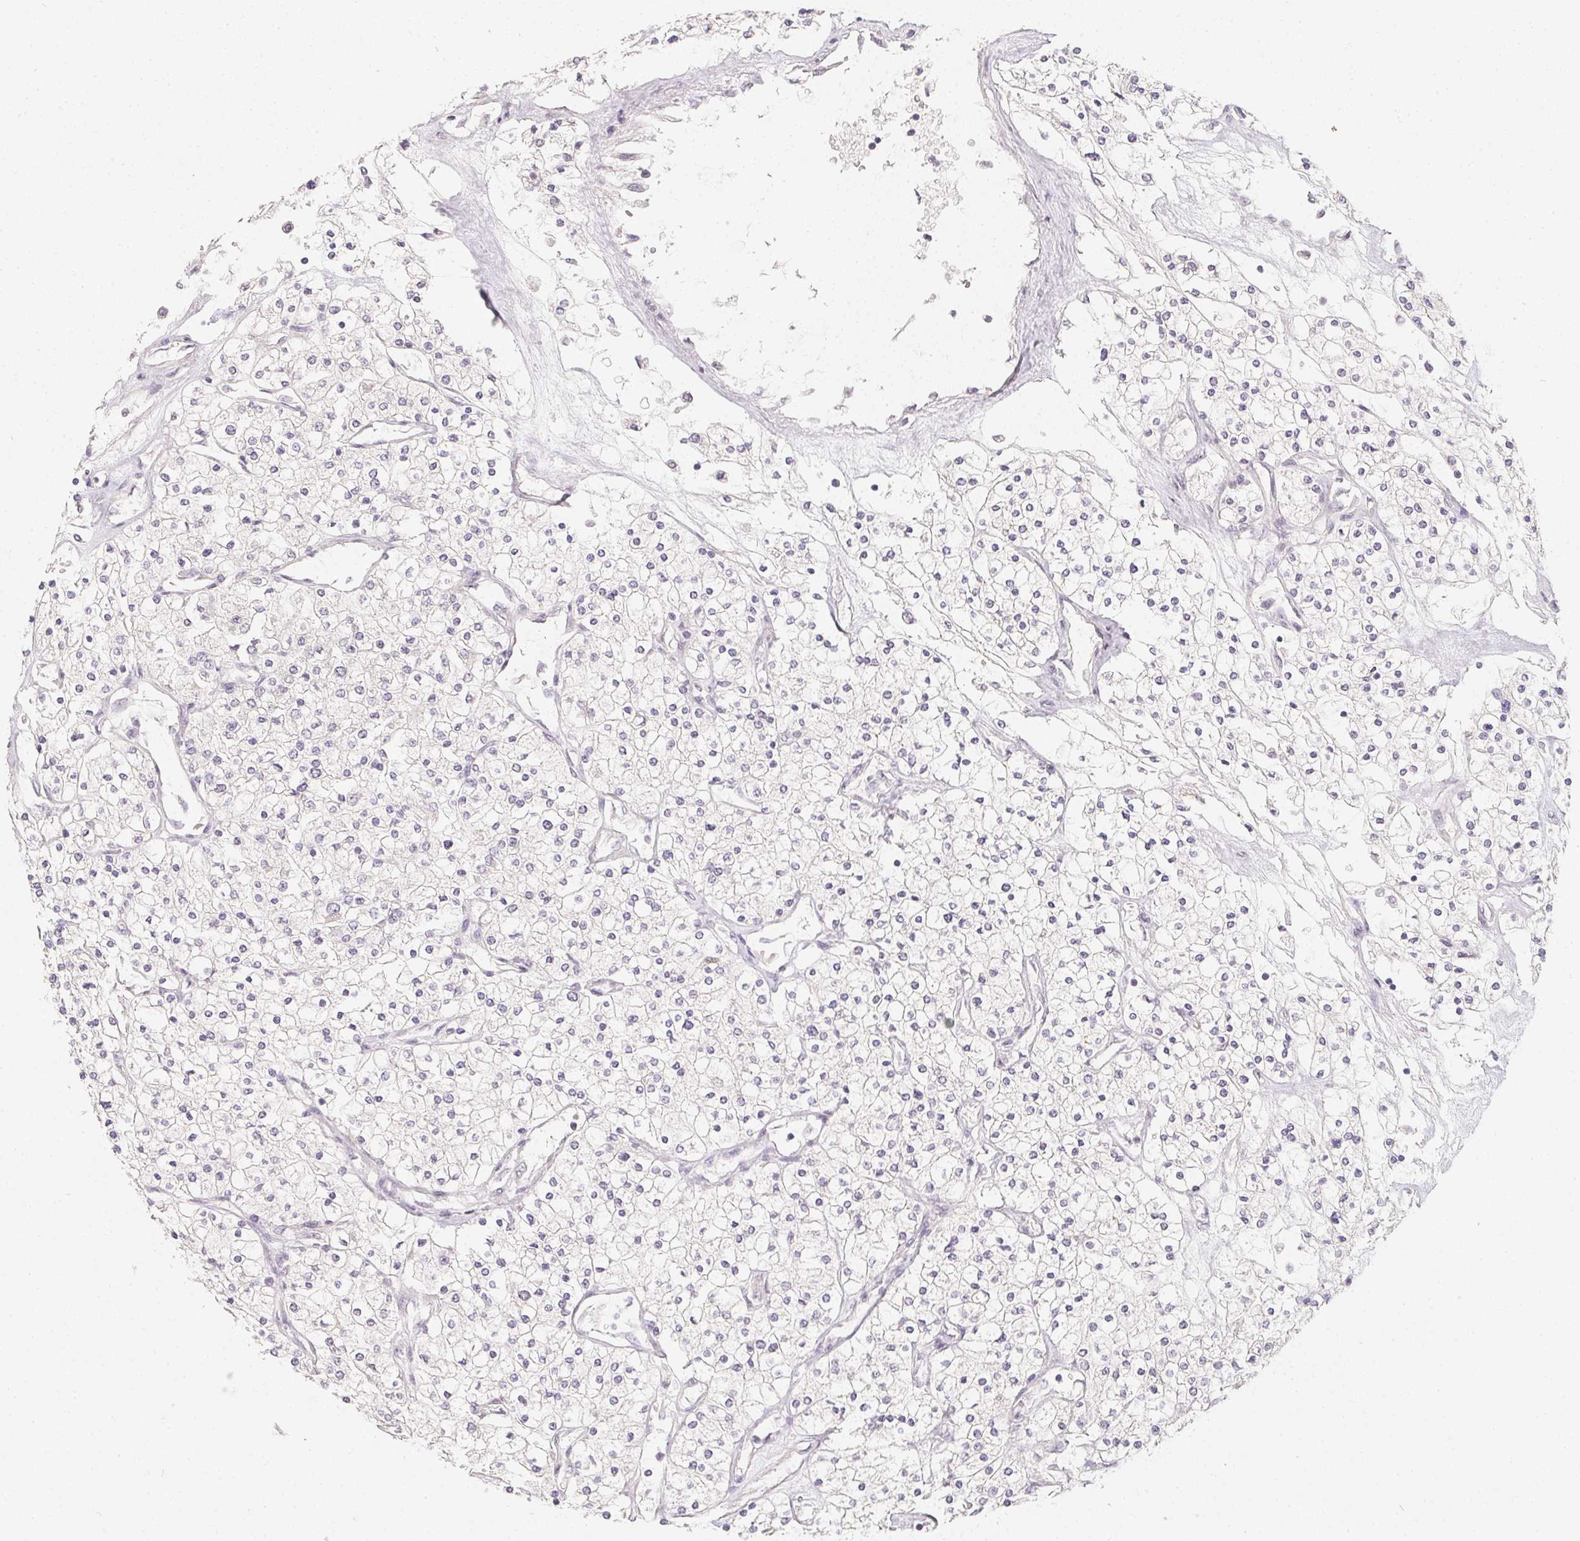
{"staining": {"intensity": "negative", "quantity": "none", "location": "none"}, "tissue": "renal cancer", "cell_type": "Tumor cells", "image_type": "cancer", "snomed": [{"axis": "morphology", "description": "Adenocarcinoma, NOS"}, {"axis": "topography", "description": "Kidney"}], "caption": "Protein analysis of renal cancer (adenocarcinoma) reveals no significant expression in tumor cells. (DAB (3,3'-diaminobenzidine) IHC visualized using brightfield microscopy, high magnification).", "gene": "SOAT1", "patient": {"sex": "male", "age": 80}}